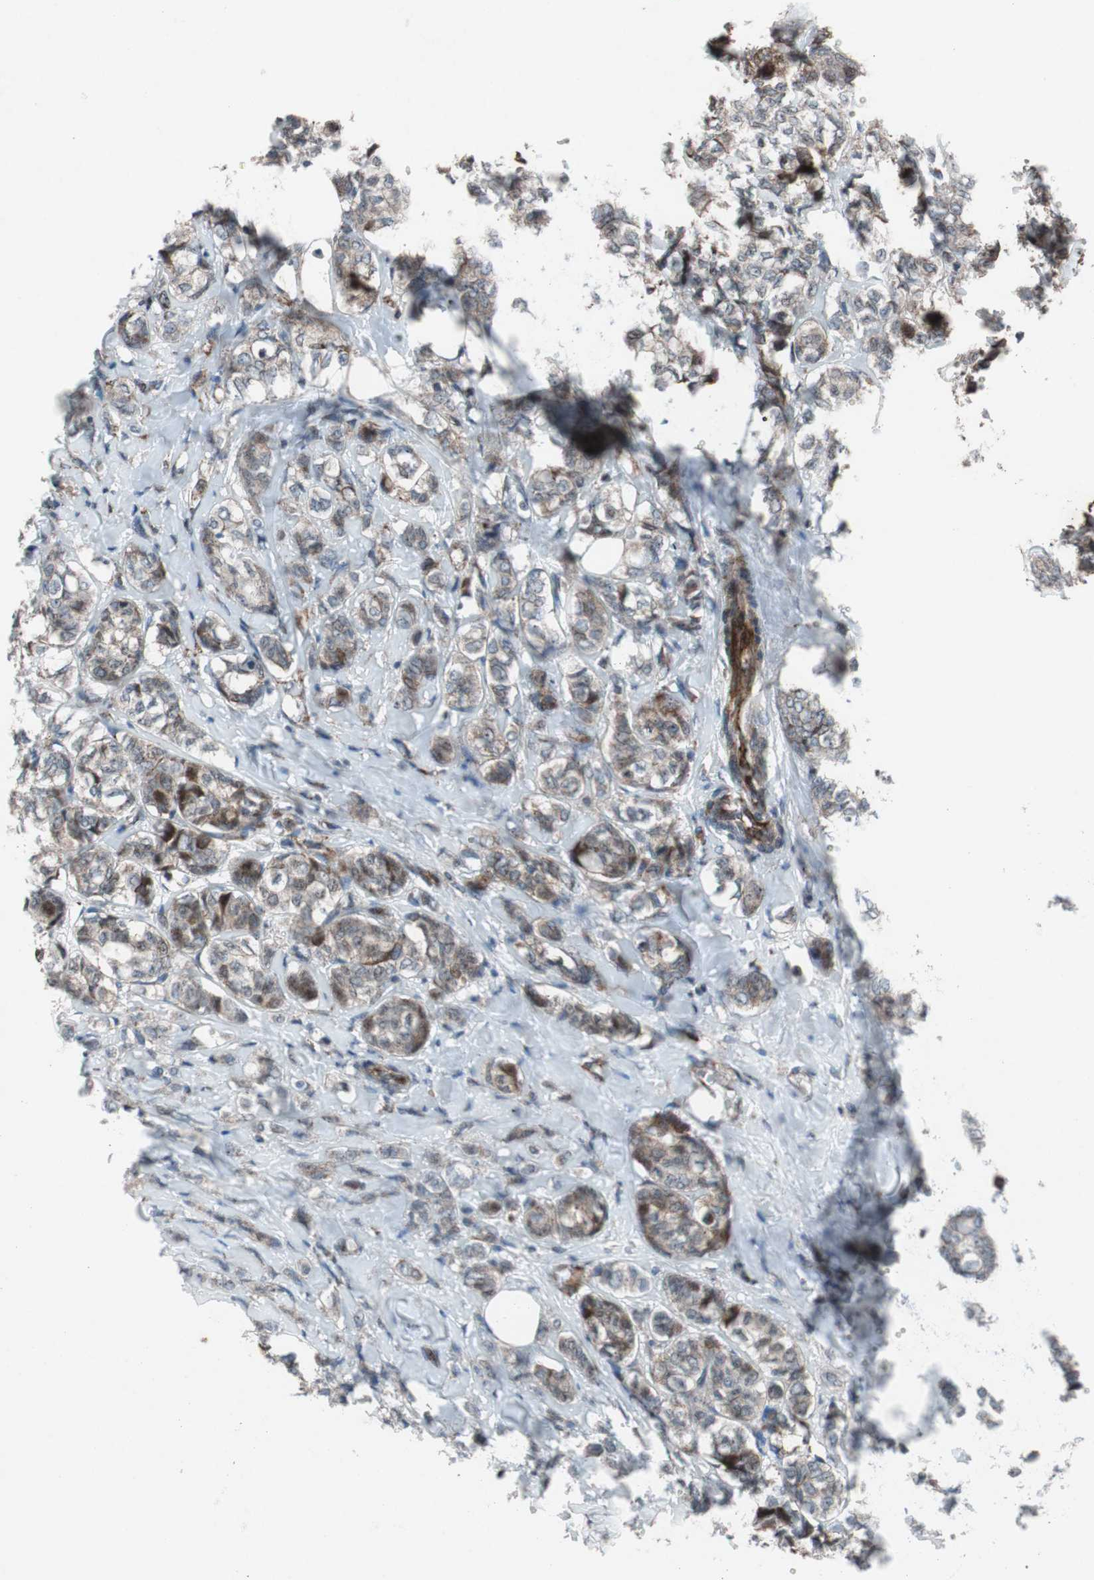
{"staining": {"intensity": "weak", "quantity": ">75%", "location": "cytoplasmic/membranous"}, "tissue": "breast cancer", "cell_type": "Tumor cells", "image_type": "cancer", "snomed": [{"axis": "morphology", "description": "Lobular carcinoma"}, {"axis": "topography", "description": "Breast"}], "caption": "Immunohistochemical staining of human breast cancer exhibits low levels of weak cytoplasmic/membranous protein expression in about >75% of tumor cells.", "gene": "CCL14", "patient": {"sex": "female", "age": 60}}